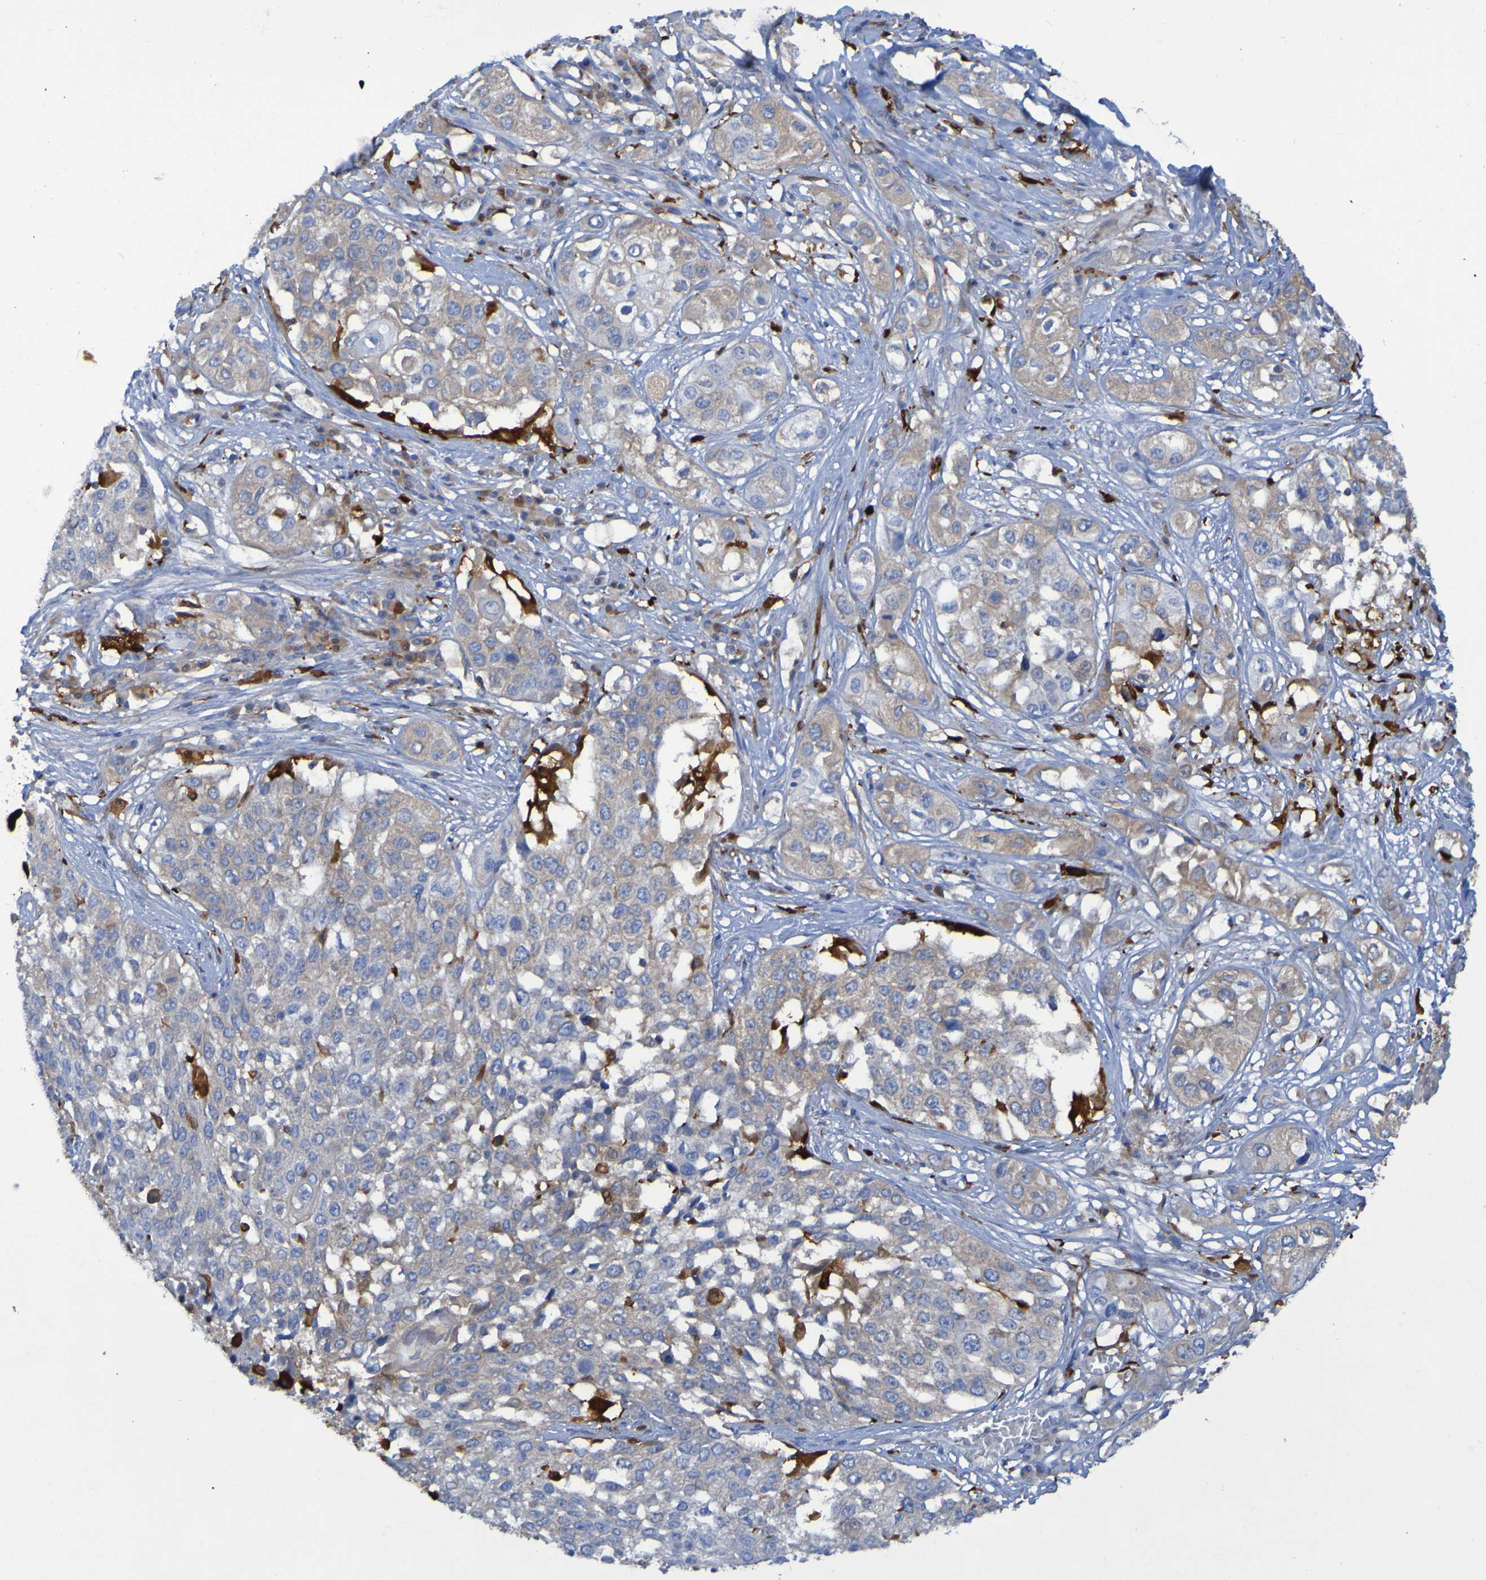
{"staining": {"intensity": "weak", "quantity": ">75%", "location": "cytoplasmic/membranous"}, "tissue": "lung cancer", "cell_type": "Tumor cells", "image_type": "cancer", "snomed": [{"axis": "morphology", "description": "Squamous cell carcinoma, NOS"}, {"axis": "topography", "description": "Lung"}], "caption": "A photomicrograph of lung squamous cell carcinoma stained for a protein exhibits weak cytoplasmic/membranous brown staining in tumor cells.", "gene": "MPPE1", "patient": {"sex": "male", "age": 71}}